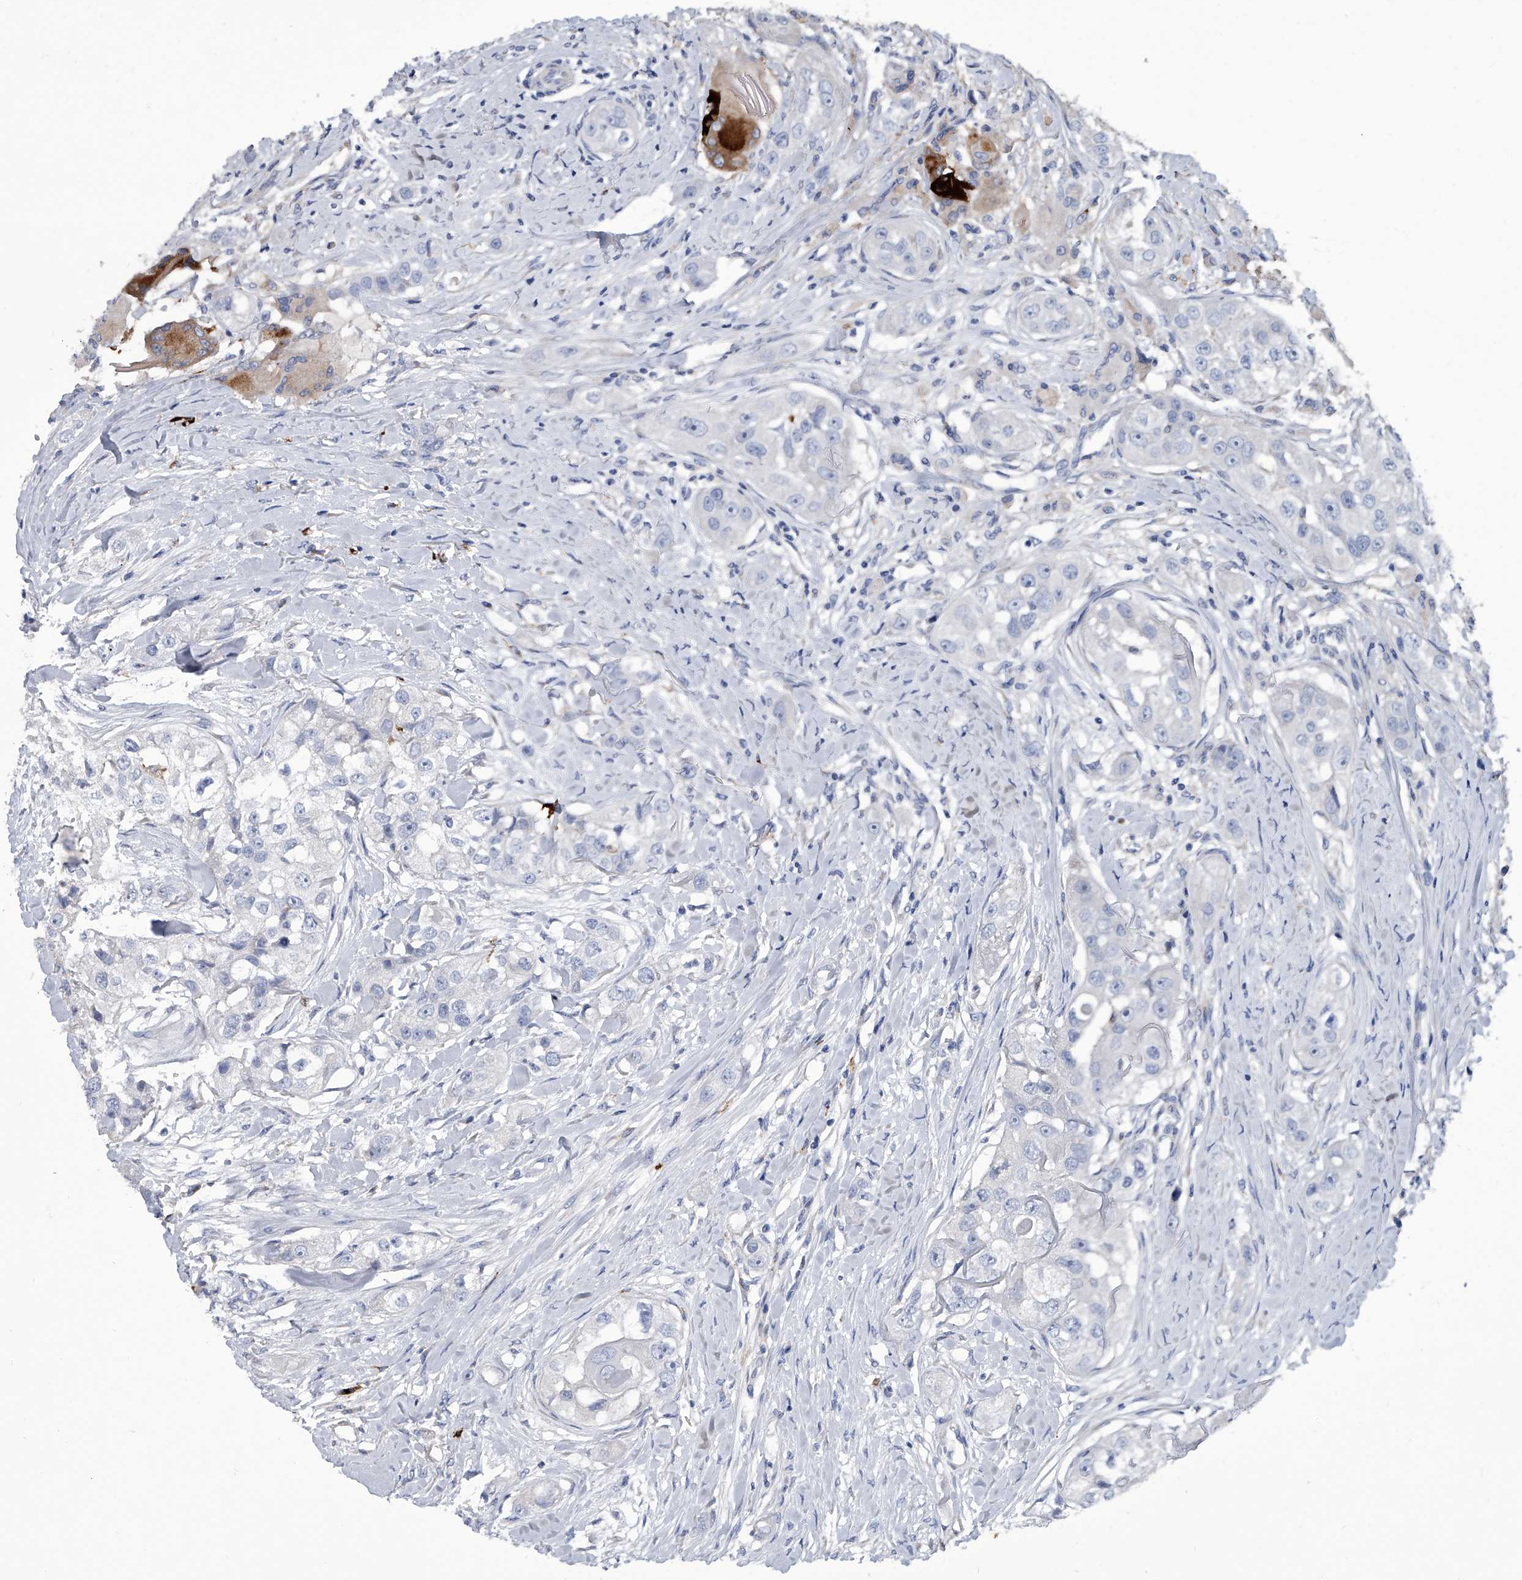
{"staining": {"intensity": "negative", "quantity": "none", "location": "none"}, "tissue": "head and neck cancer", "cell_type": "Tumor cells", "image_type": "cancer", "snomed": [{"axis": "morphology", "description": "Normal tissue, NOS"}, {"axis": "morphology", "description": "Squamous cell carcinoma, NOS"}, {"axis": "topography", "description": "Skeletal muscle"}, {"axis": "topography", "description": "Head-Neck"}], "caption": "Immunohistochemistry (IHC) histopathology image of head and neck cancer stained for a protein (brown), which shows no positivity in tumor cells. (DAB IHC, high magnification).", "gene": "SPP1", "patient": {"sex": "male", "age": 51}}